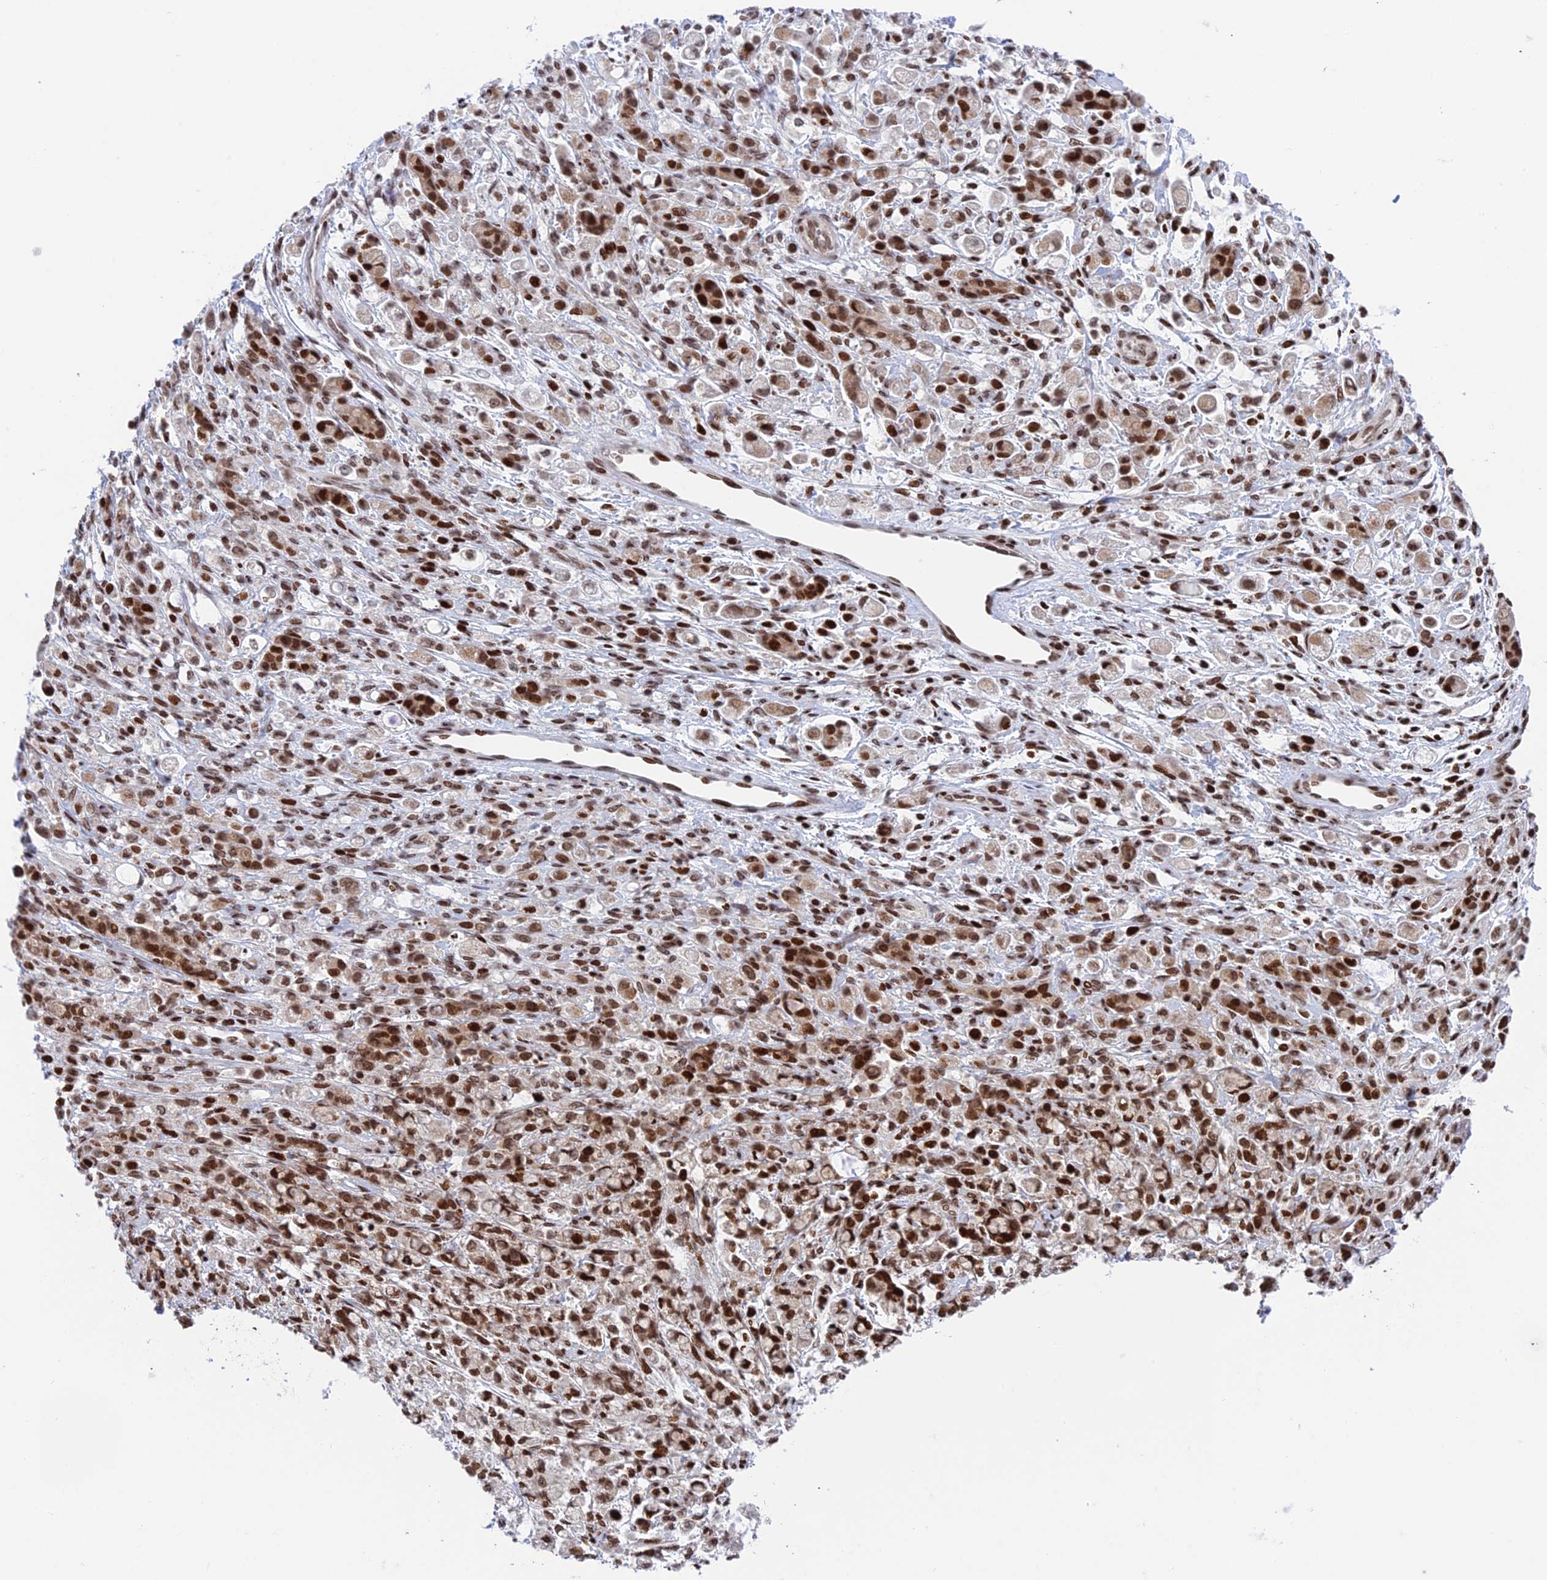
{"staining": {"intensity": "moderate", "quantity": ">75%", "location": "nuclear"}, "tissue": "stomach cancer", "cell_type": "Tumor cells", "image_type": "cancer", "snomed": [{"axis": "morphology", "description": "Adenocarcinoma, NOS"}, {"axis": "topography", "description": "Stomach"}], "caption": "Moderate nuclear expression is present in approximately >75% of tumor cells in stomach cancer (adenocarcinoma).", "gene": "RPAP1", "patient": {"sex": "female", "age": 60}}